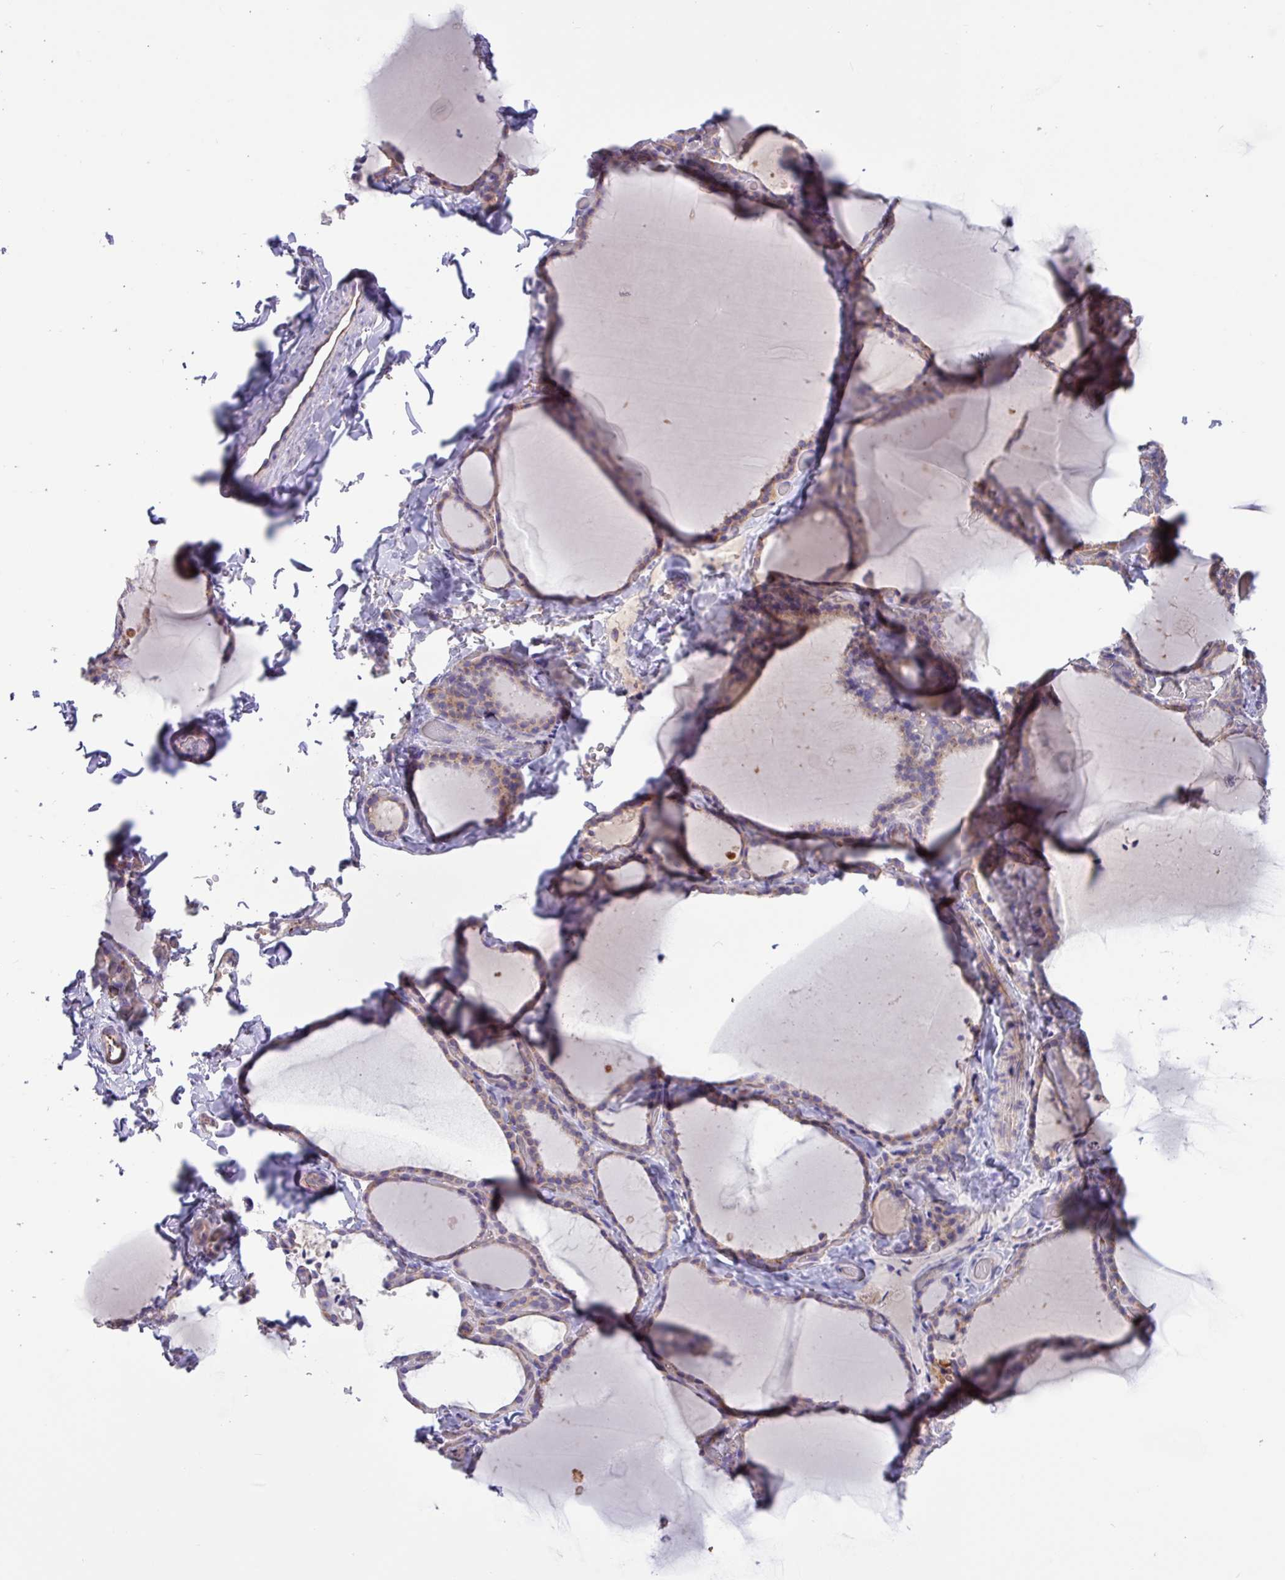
{"staining": {"intensity": "weak", "quantity": "25%-75%", "location": "cytoplasmic/membranous"}, "tissue": "thyroid gland", "cell_type": "Glandular cells", "image_type": "normal", "snomed": [{"axis": "morphology", "description": "Normal tissue, NOS"}, {"axis": "topography", "description": "Thyroid gland"}], "caption": "Thyroid gland stained with IHC demonstrates weak cytoplasmic/membranous staining in about 25%-75% of glandular cells.", "gene": "MRM2", "patient": {"sex": "female", "age": 22}}